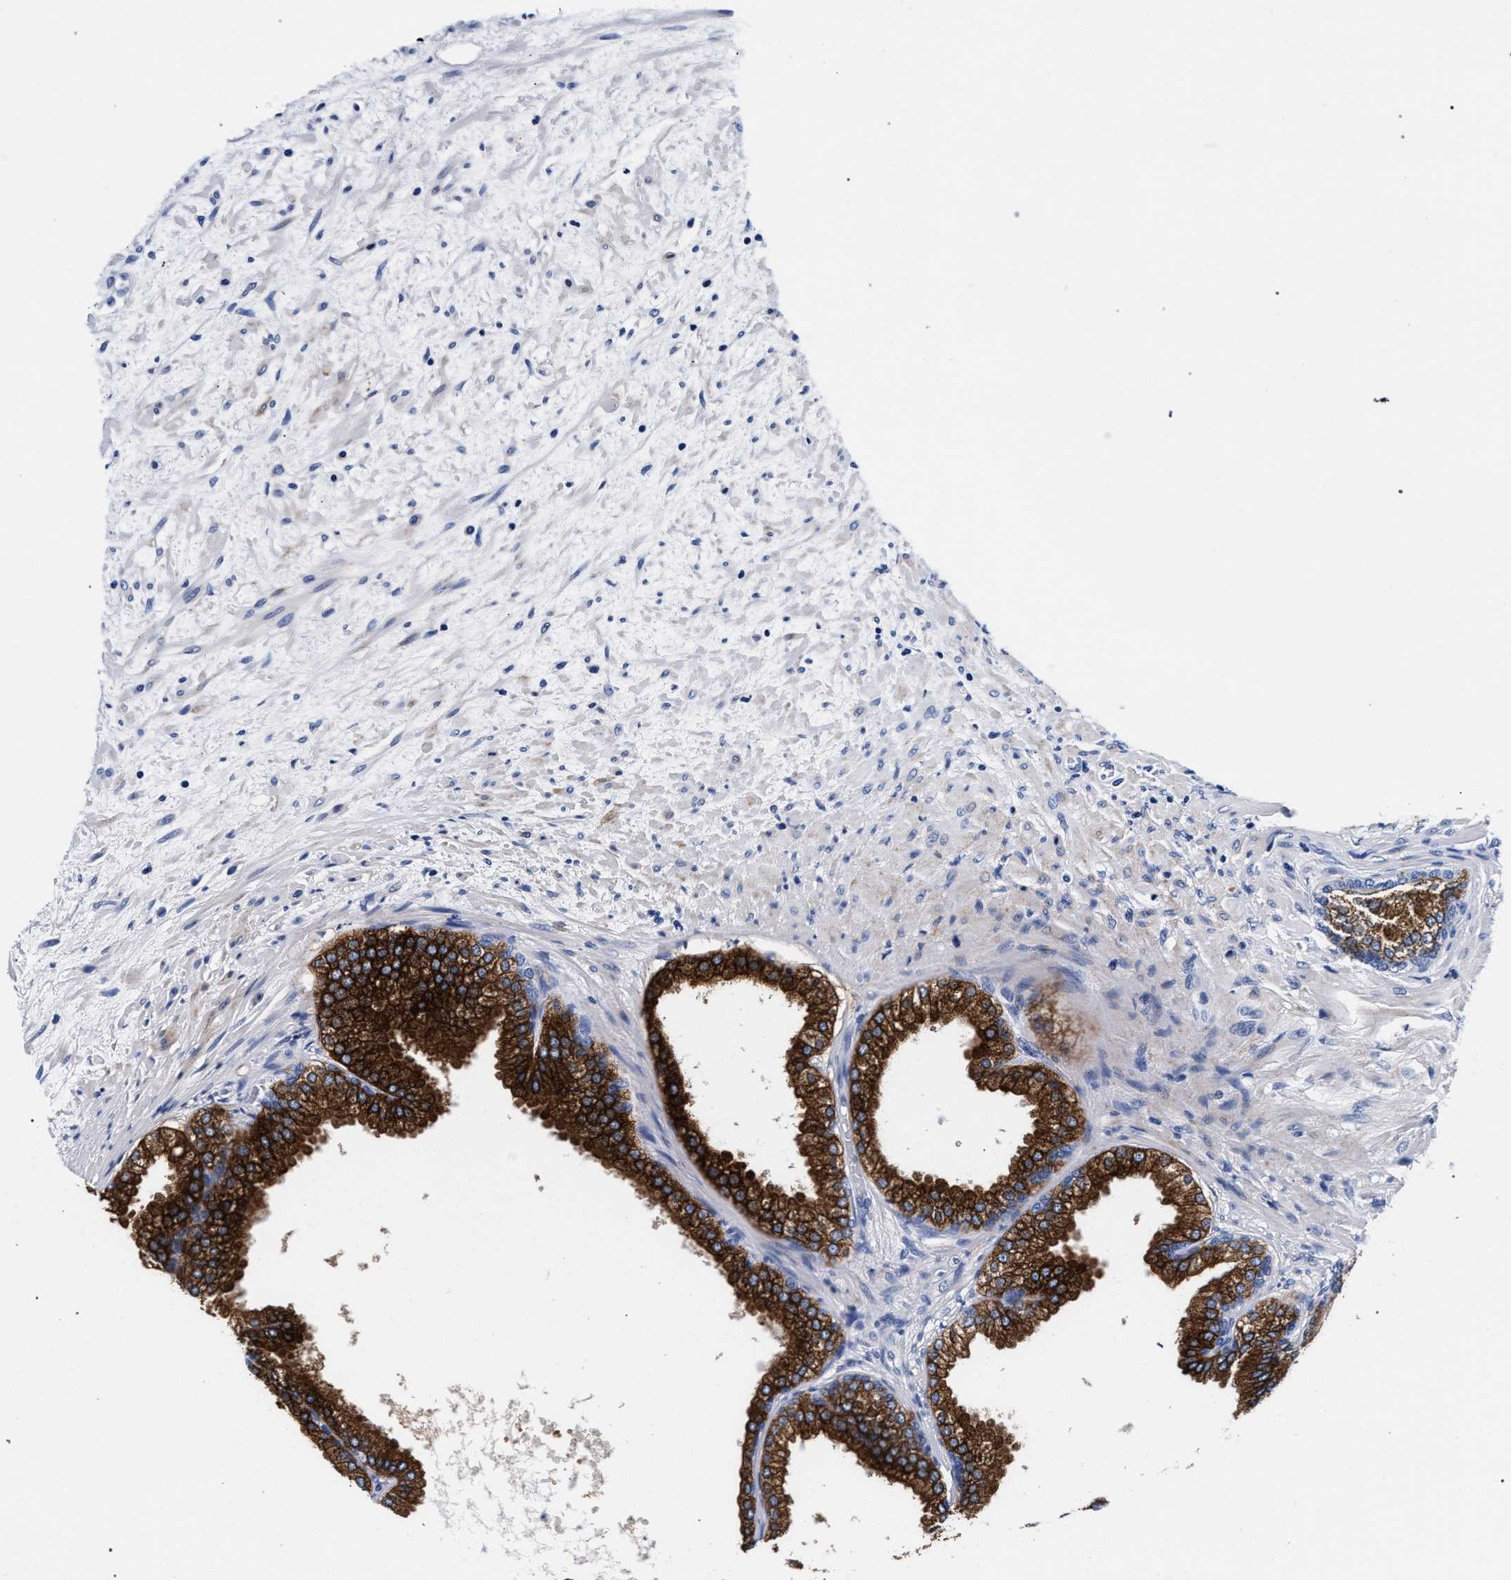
{"staining": {"intensity": "strong", "quantity": ">75%", "location": "cytoplasmic/membranous"}, "tissue": "prostate", "cell_type": "Glandular cells", "image_type": "normal", "snomed": [{"axis": "morphology", "description": "Normal tissue, NOS"}, {"axis": "topography", "description": "Prostate"}], "caption": "IHC of benign prostate displays high levels of strong cytoplasmic/membranous positivity in approximately >75% of glandular cells. (DAB (3,3'-diaminobenzidine) IHC with brightfield microscopy, high magnification).", "gene": "RAB3B", "patient": {"sex": "male", "age": 76}}